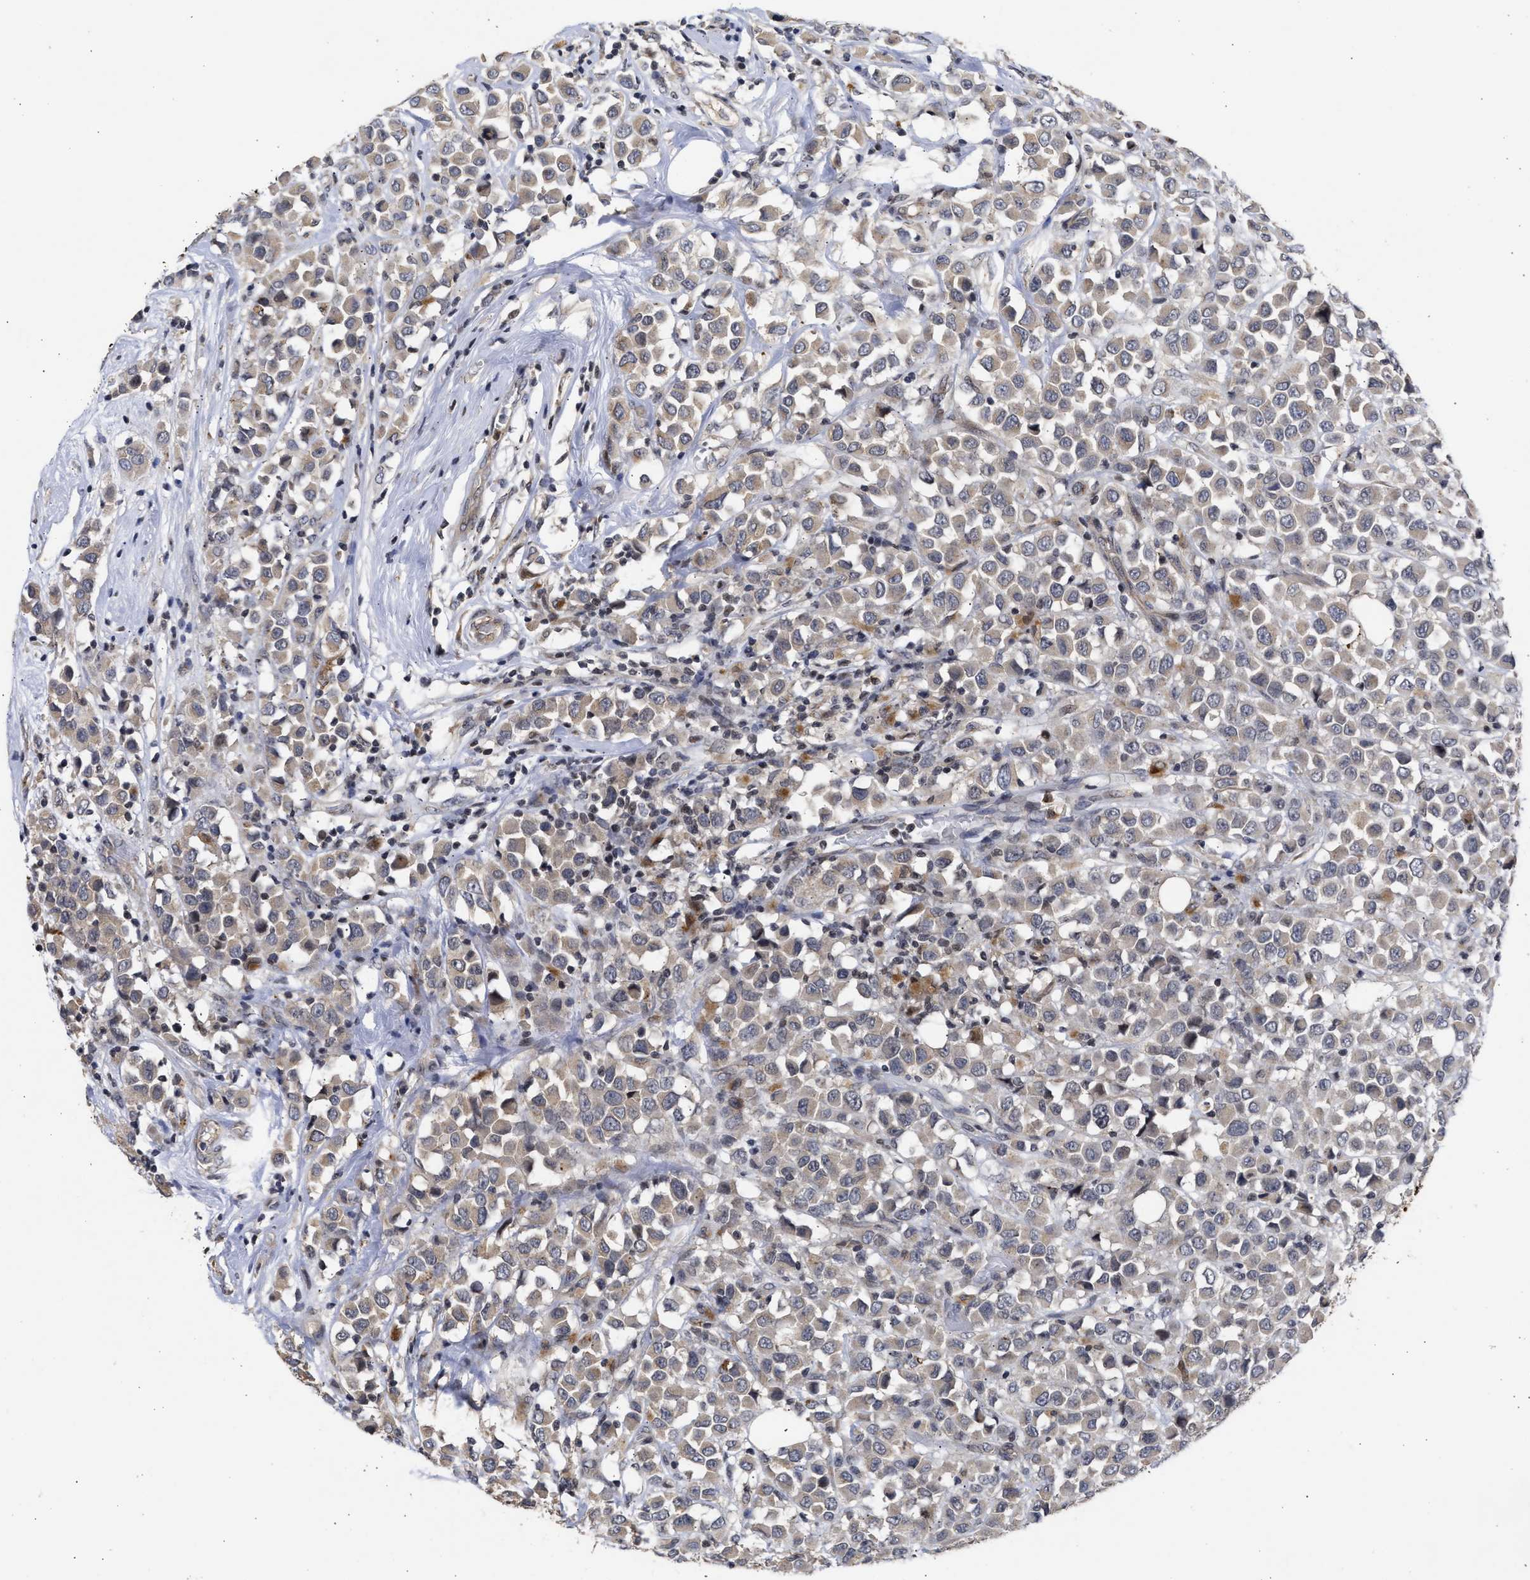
{"staining": {"intensity": "weak", "quantity": ">75%", "location": "cytoplasmic/membranous"}, "tissue": "breast cancer", "cell_type": "Tumor cells", "image_type": "cancer", "snomed": [{"axis": "morphology", "description": "Duct carcinoma"}, {"axis": "topography", "description": "Breast"}], "caption": "DAB immunohistochemical staining of human breast cancer (intraductal carcinoma) demonstrates weak cytoplasmic/membranous protein staining in approximately >75% of tumor cells.", "gene": "ENSG00000142539", "patient": {"sex": "female", "age": 61}}